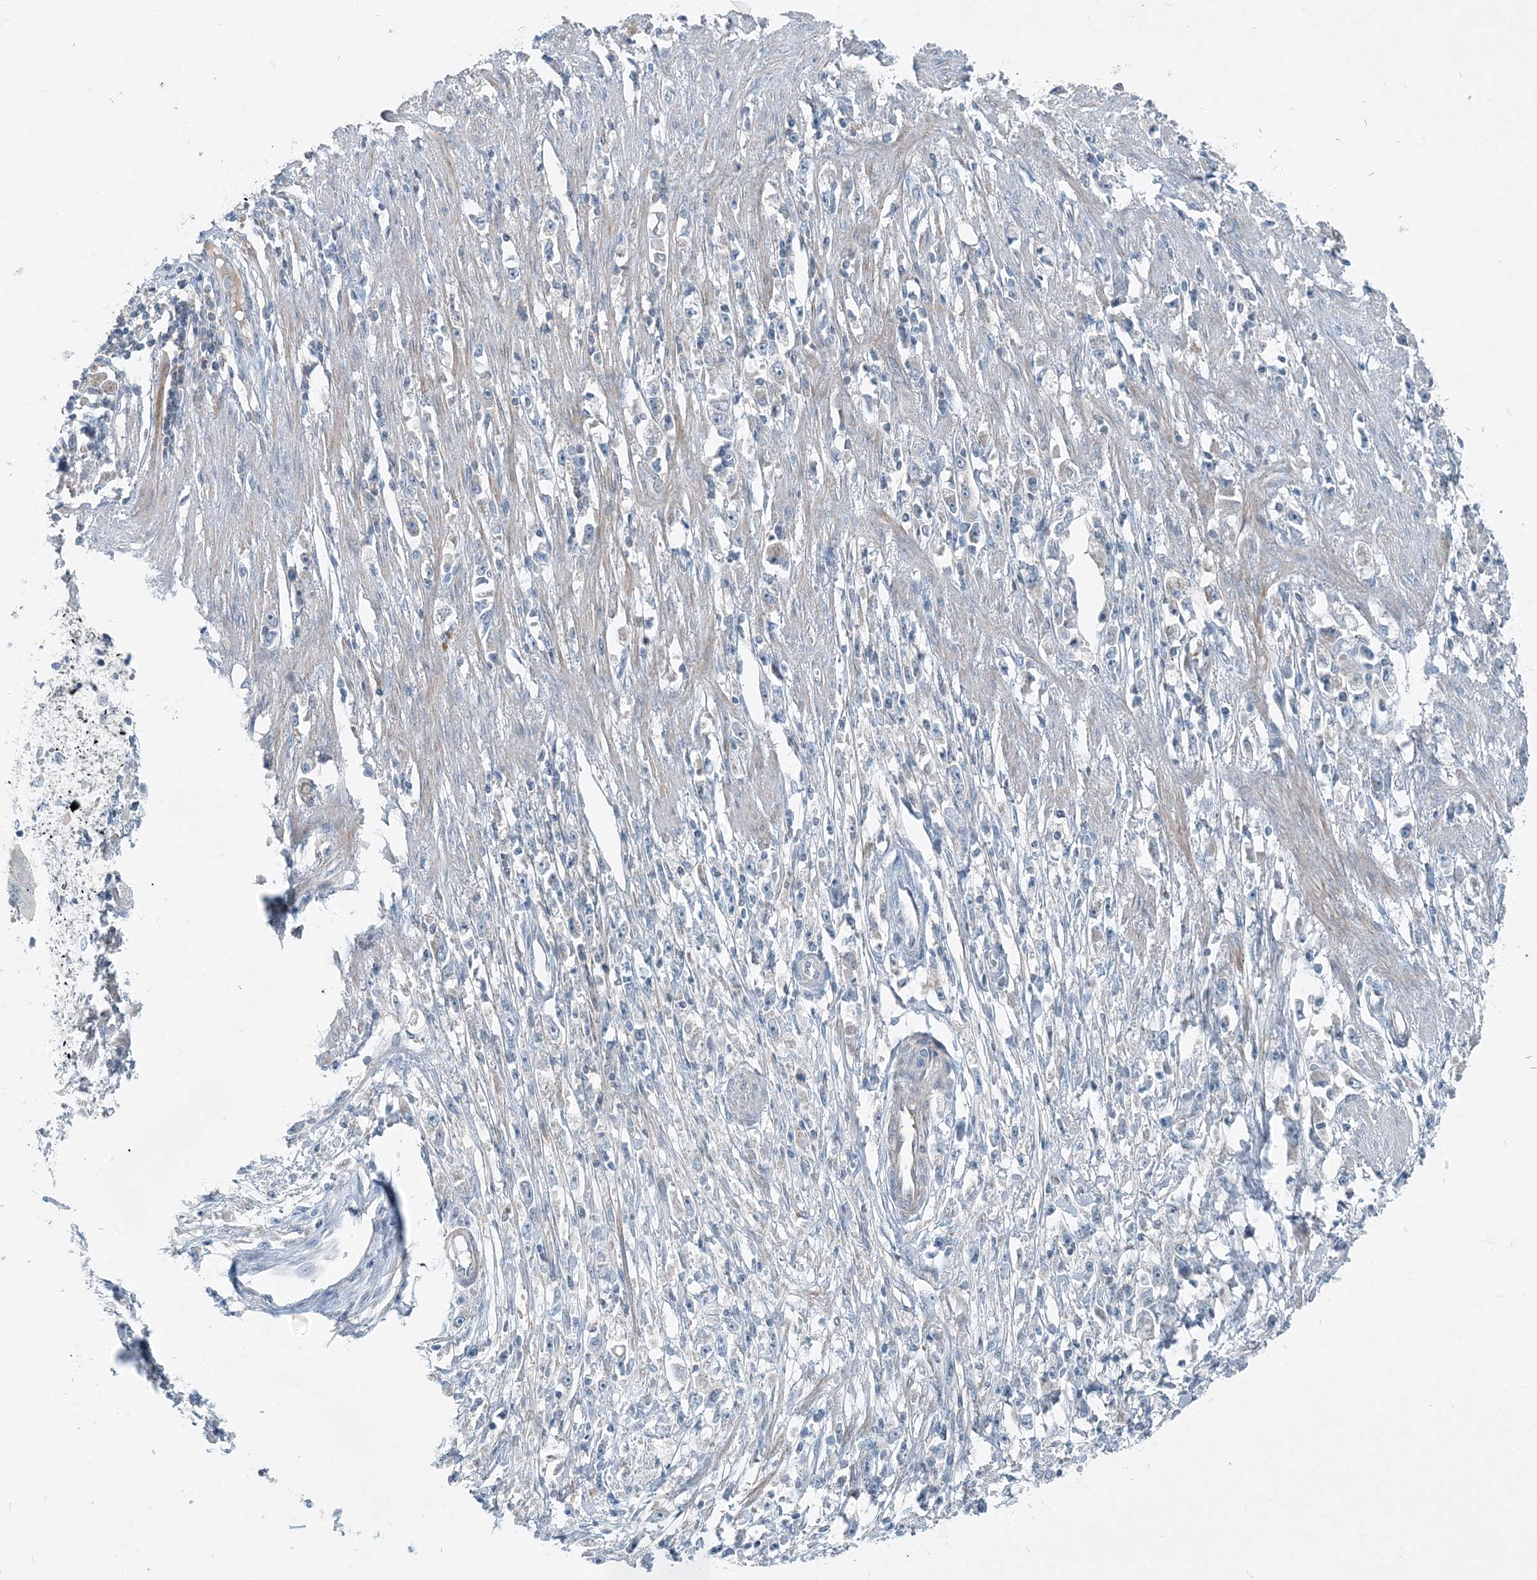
{"staining": {"intensity": "negative", "quantity": "none", "location": "none"}, "tissue": "stomach cancer", "cell_type": "Tumor cells", "image_type": "cancer", "snomed": [{"axis": "morphology", "description": "Adenocarcinoma, NOS"}, {"axis": "topography", "description": "Stomach"}], "caption": "A high-resolution image shows IHC staining of adenocarcinoma (stomach), which demonstrates no significant positivity in tumor cells.", "gene": "ARMH1", "patient": {"sex": "female", "age": 59}}